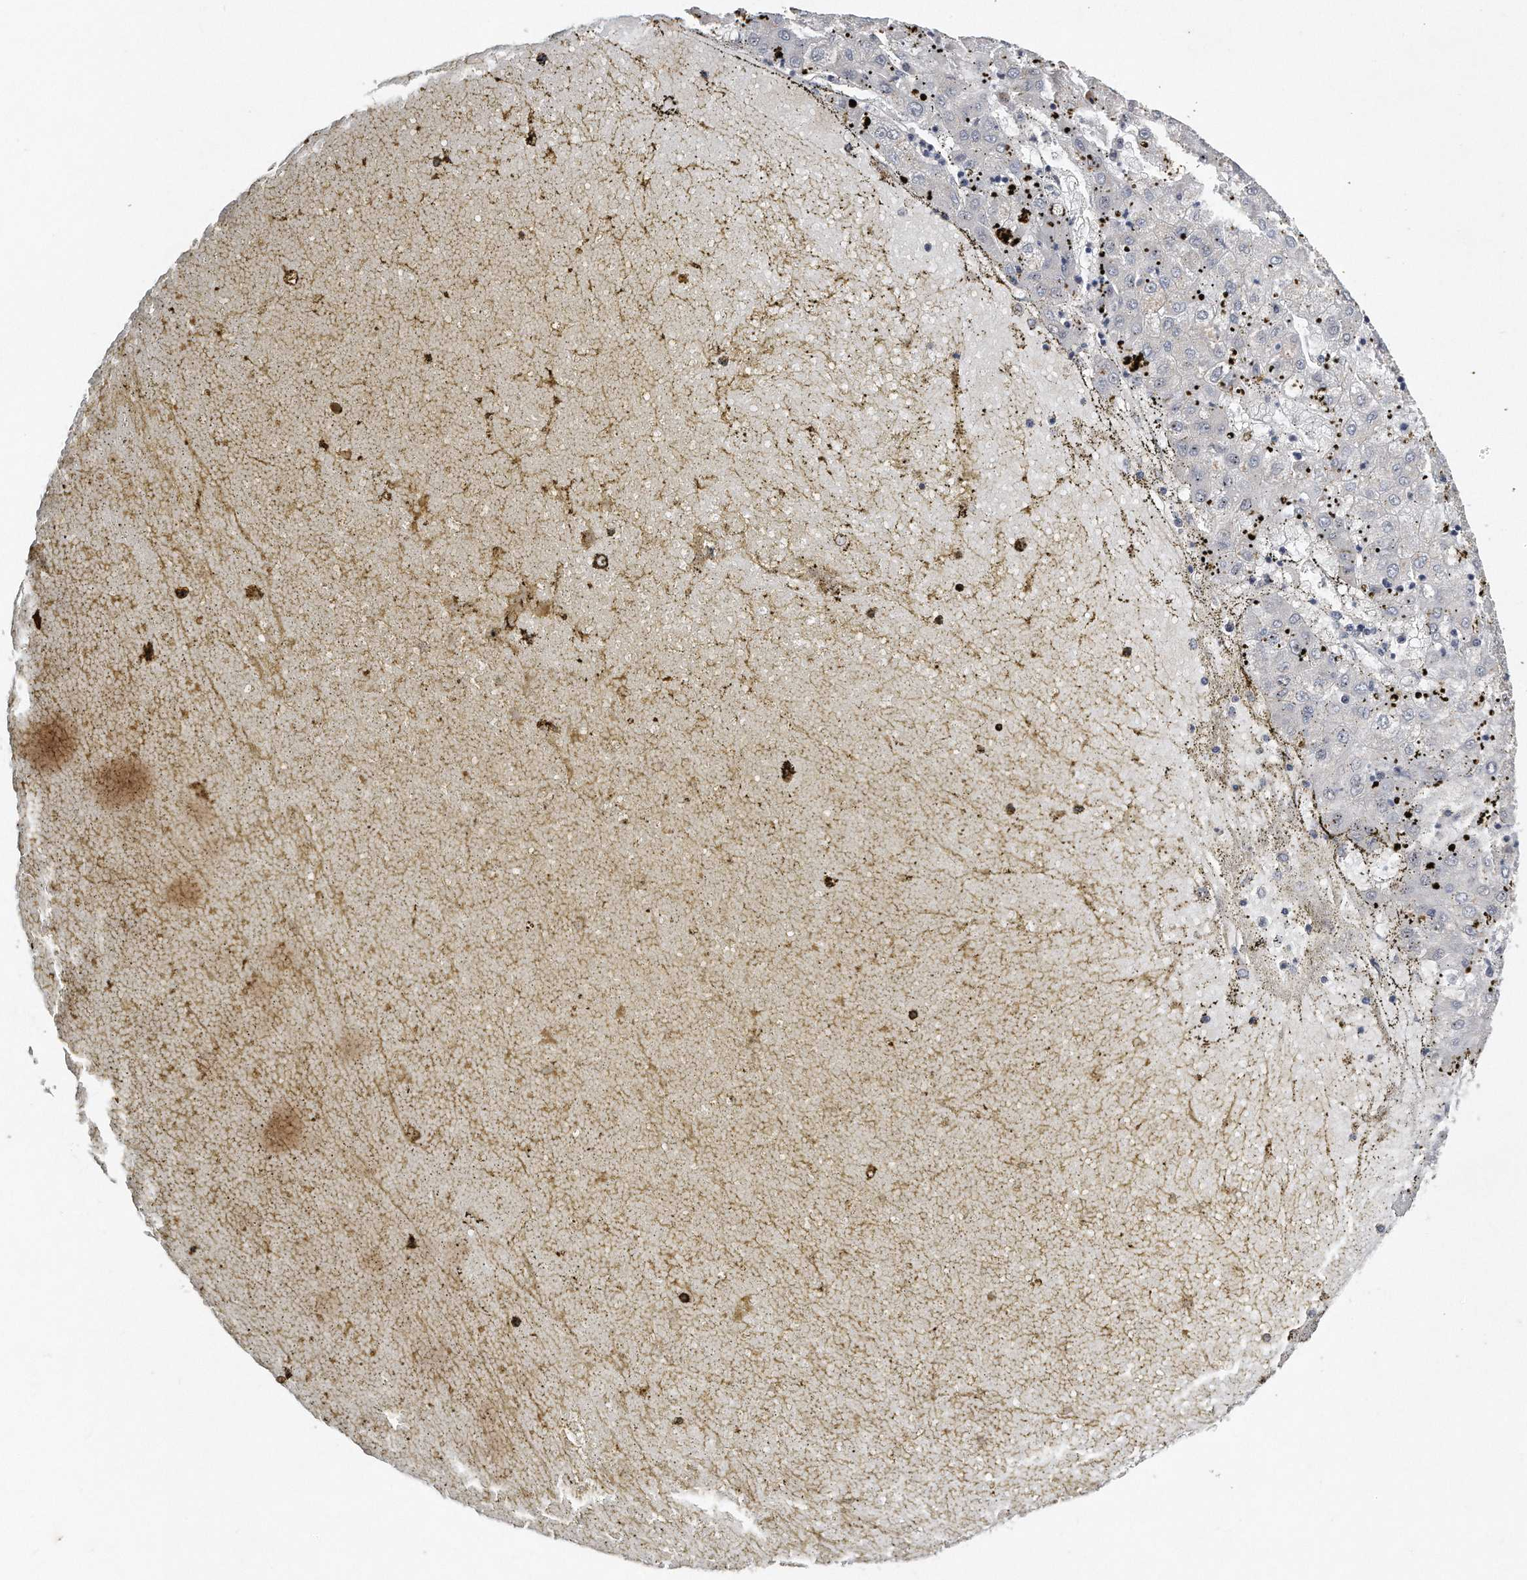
{"staining": {"intensity": "negative", "quantity": "none", "location": "none"}, "tissue": "liver cancer", "cell_type": "Tumor cells", "image_type": "cancer", "snomed": [{"axis": "morphology", "description": "Carcinoma, Hepatocellular, NOS"}, {"axis": "topography", "description": "Liver"}], "caption": "There is no significant positivity in tumor cells of liver cancer.", "gene": "CAMK1", "patient": {"sex": "male", "age": 72}}